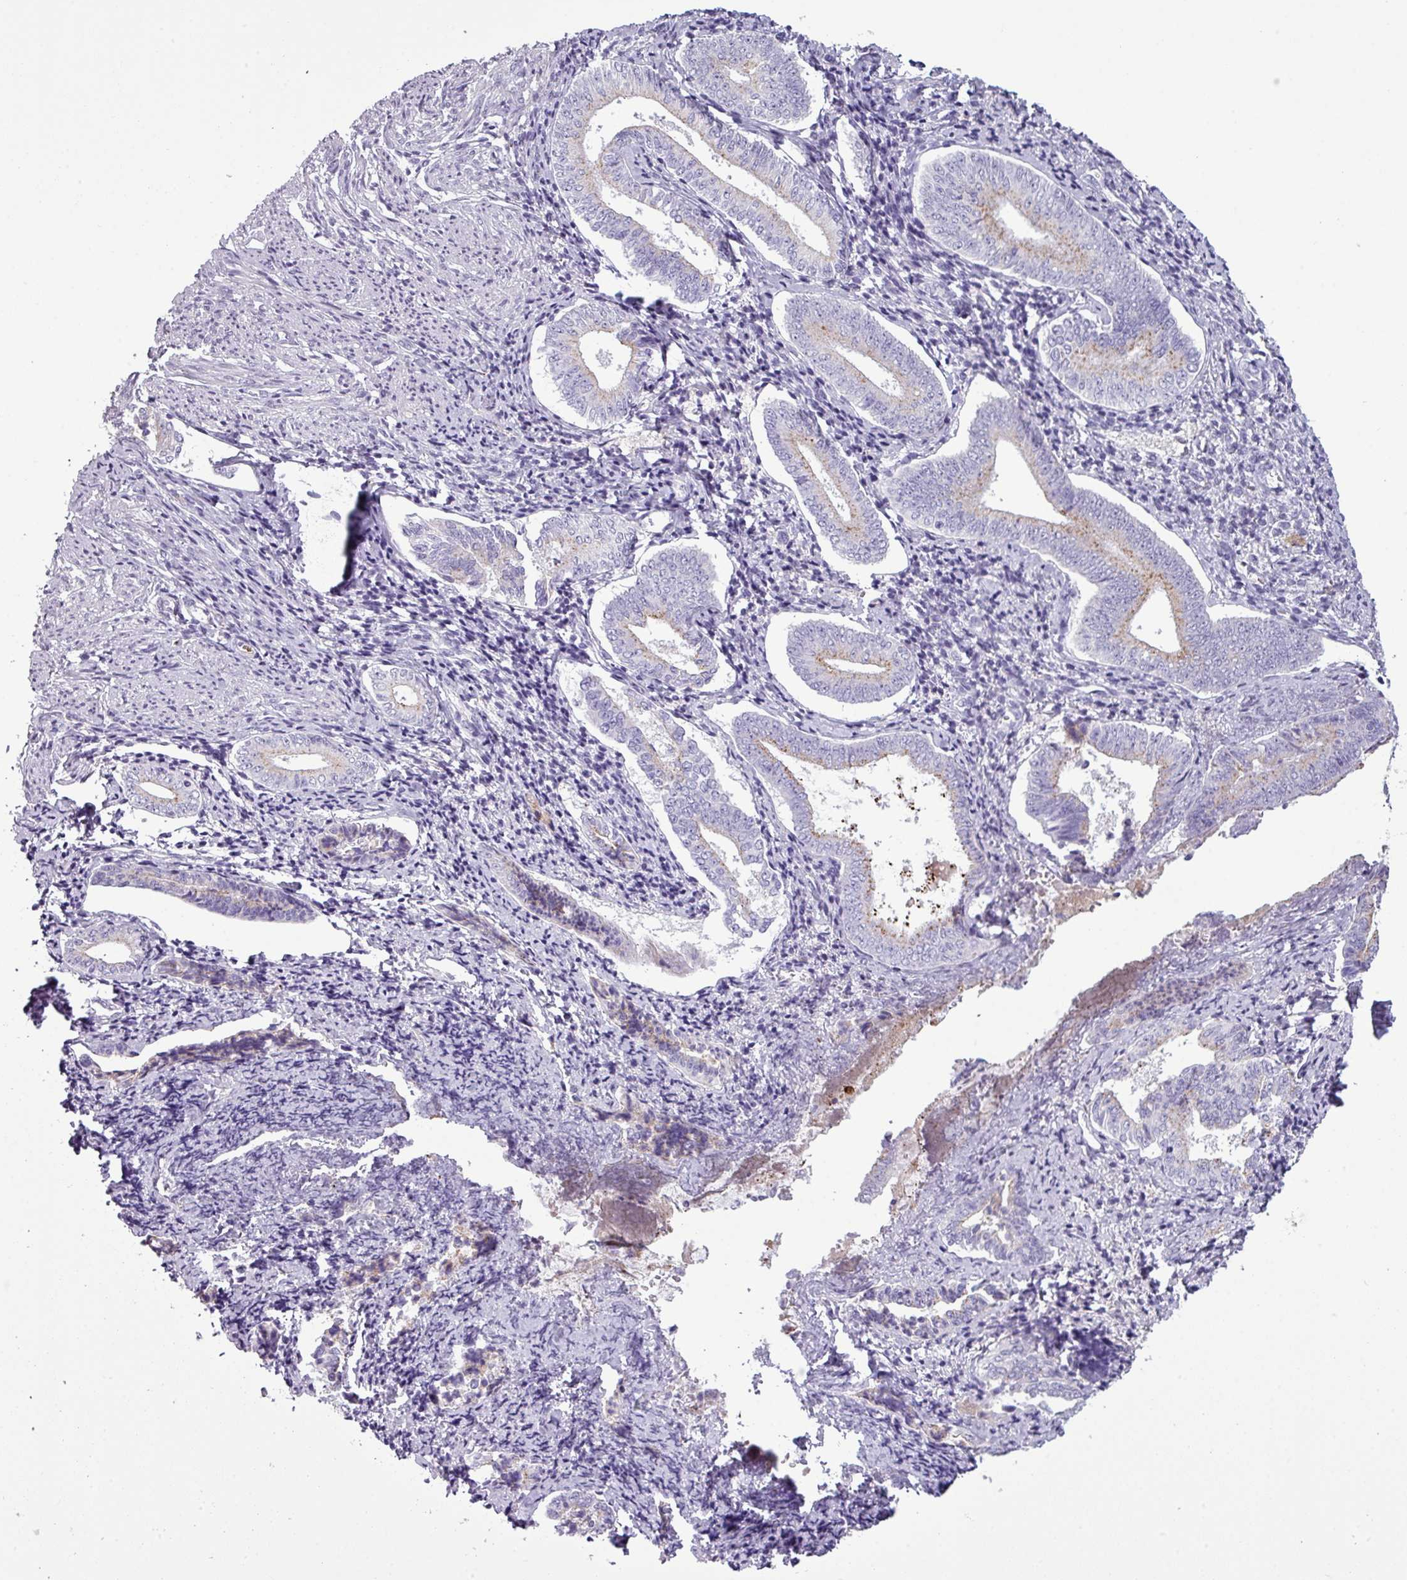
{"staining": {"intensity": "moderate", "quantity": "<25%", "location": "cytoplasmic/membranous"}, "tissue": "cervical cancer", "cell_type": "Tumor cells", "image_type": "cancer", "snomed": [{"axis": "morphology", "description": "Squamous cell carcinoma, NOS"}, {"axis": "topography", "description": "Cervix"}], "caption": "An image of human cervical cancer (squamous cell carcinoma) stained for a protein reveals moderate cytoplasmic/membranous brown staining in tumor cells.", "gene": "C4B", "patient": {"sex": "female", "age": 59}}